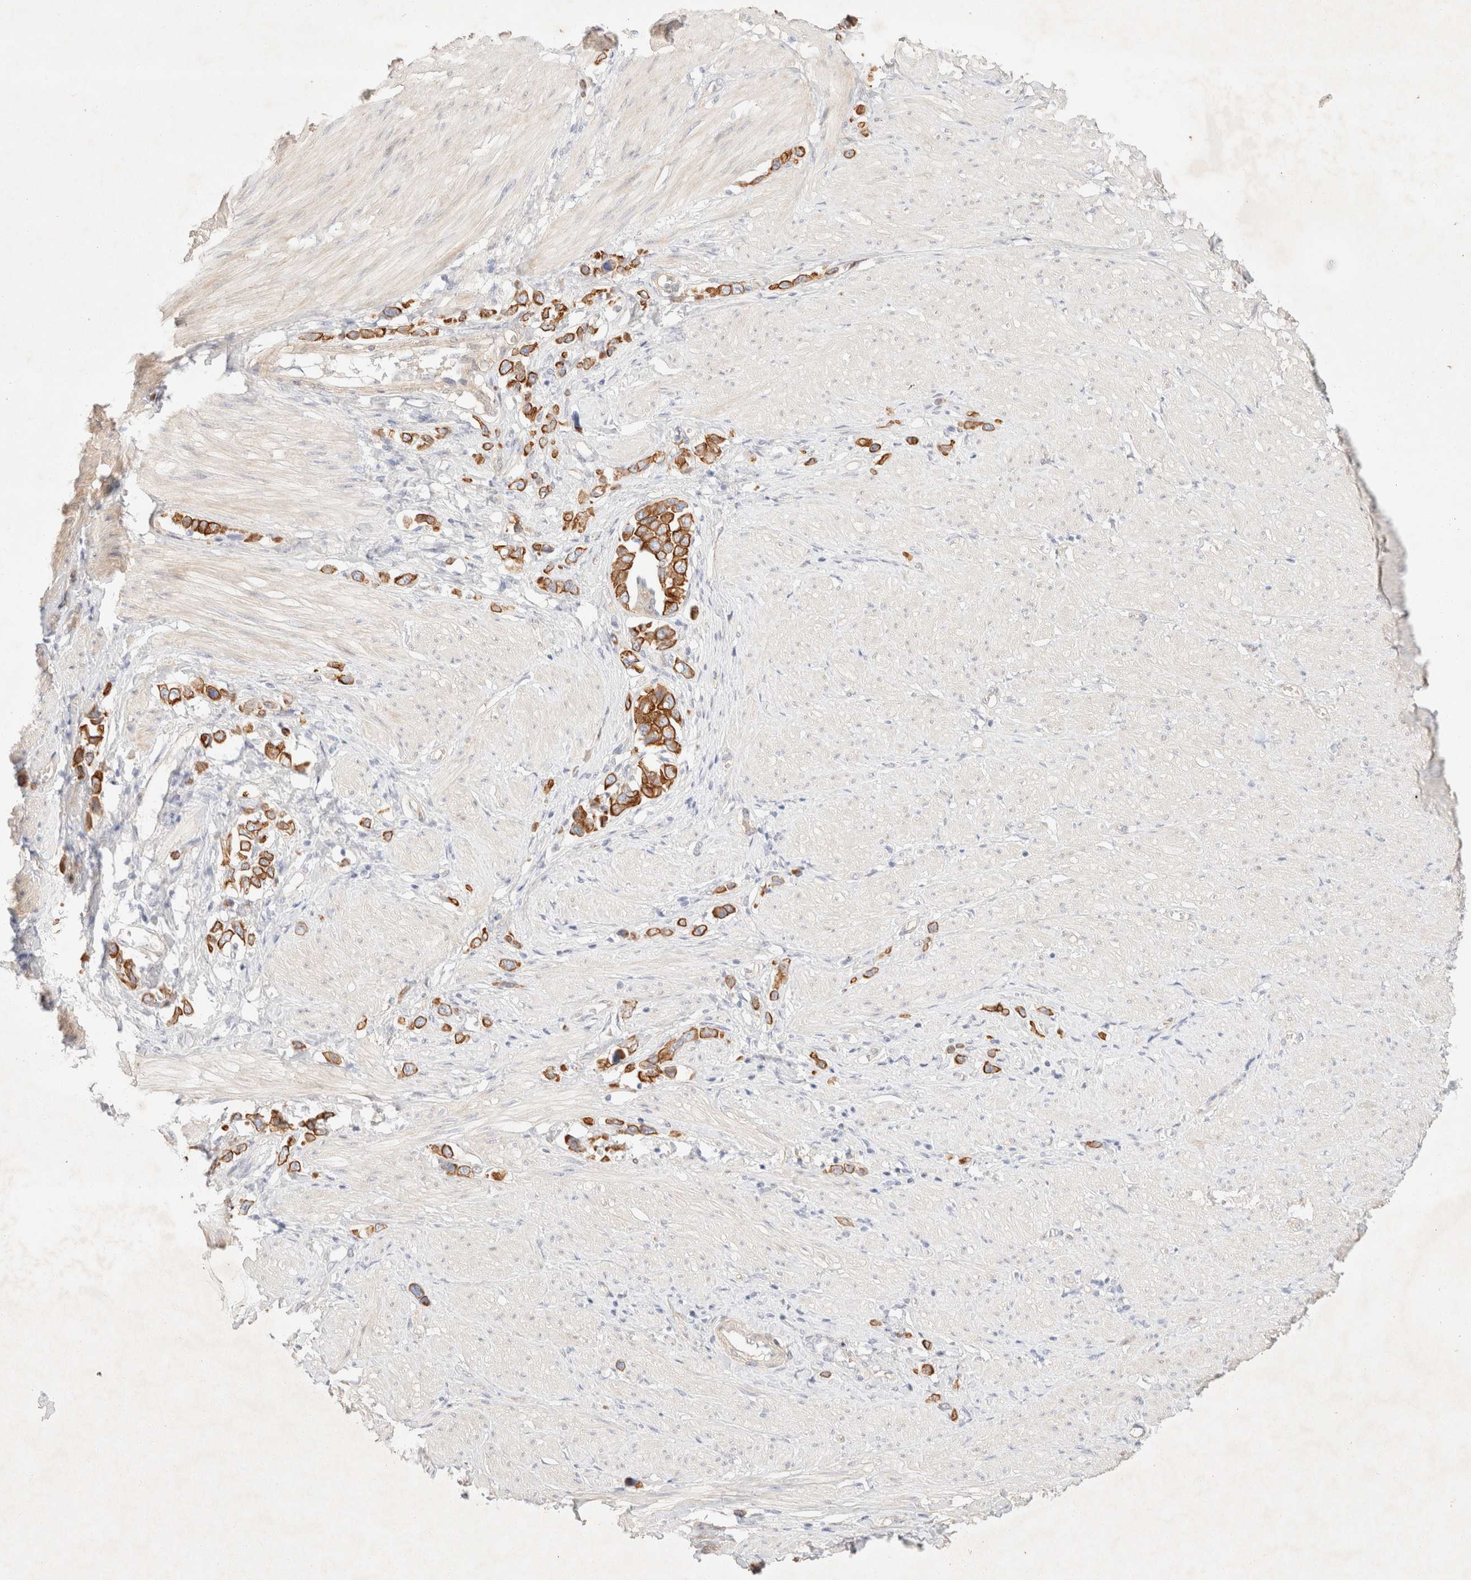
{"staining": {"intensity": "moderate", "quantity": "25%-75%", "location": "cytoplasmic/membranous"}, "tissue": "stomach cancer", "cell_type": "Tumor cells", "image_type": "cancer", "snomed": [{"axis": "morphology", "description": "Adenocarcinoma, NOS"}, {"axis": "topography", "description": "Stomach"}], "caption": "Immunohistochemistry (IHC) histopathology image of human stomach cancer (adenocarcinoma) stained for a protein (brown), which displays medium levels of moderate cytoplasmic/membranous staining in about 25%-75% of tumor cells.", "gene": "CSNK1E", "patient": {"sex": "female", "age": 65}}